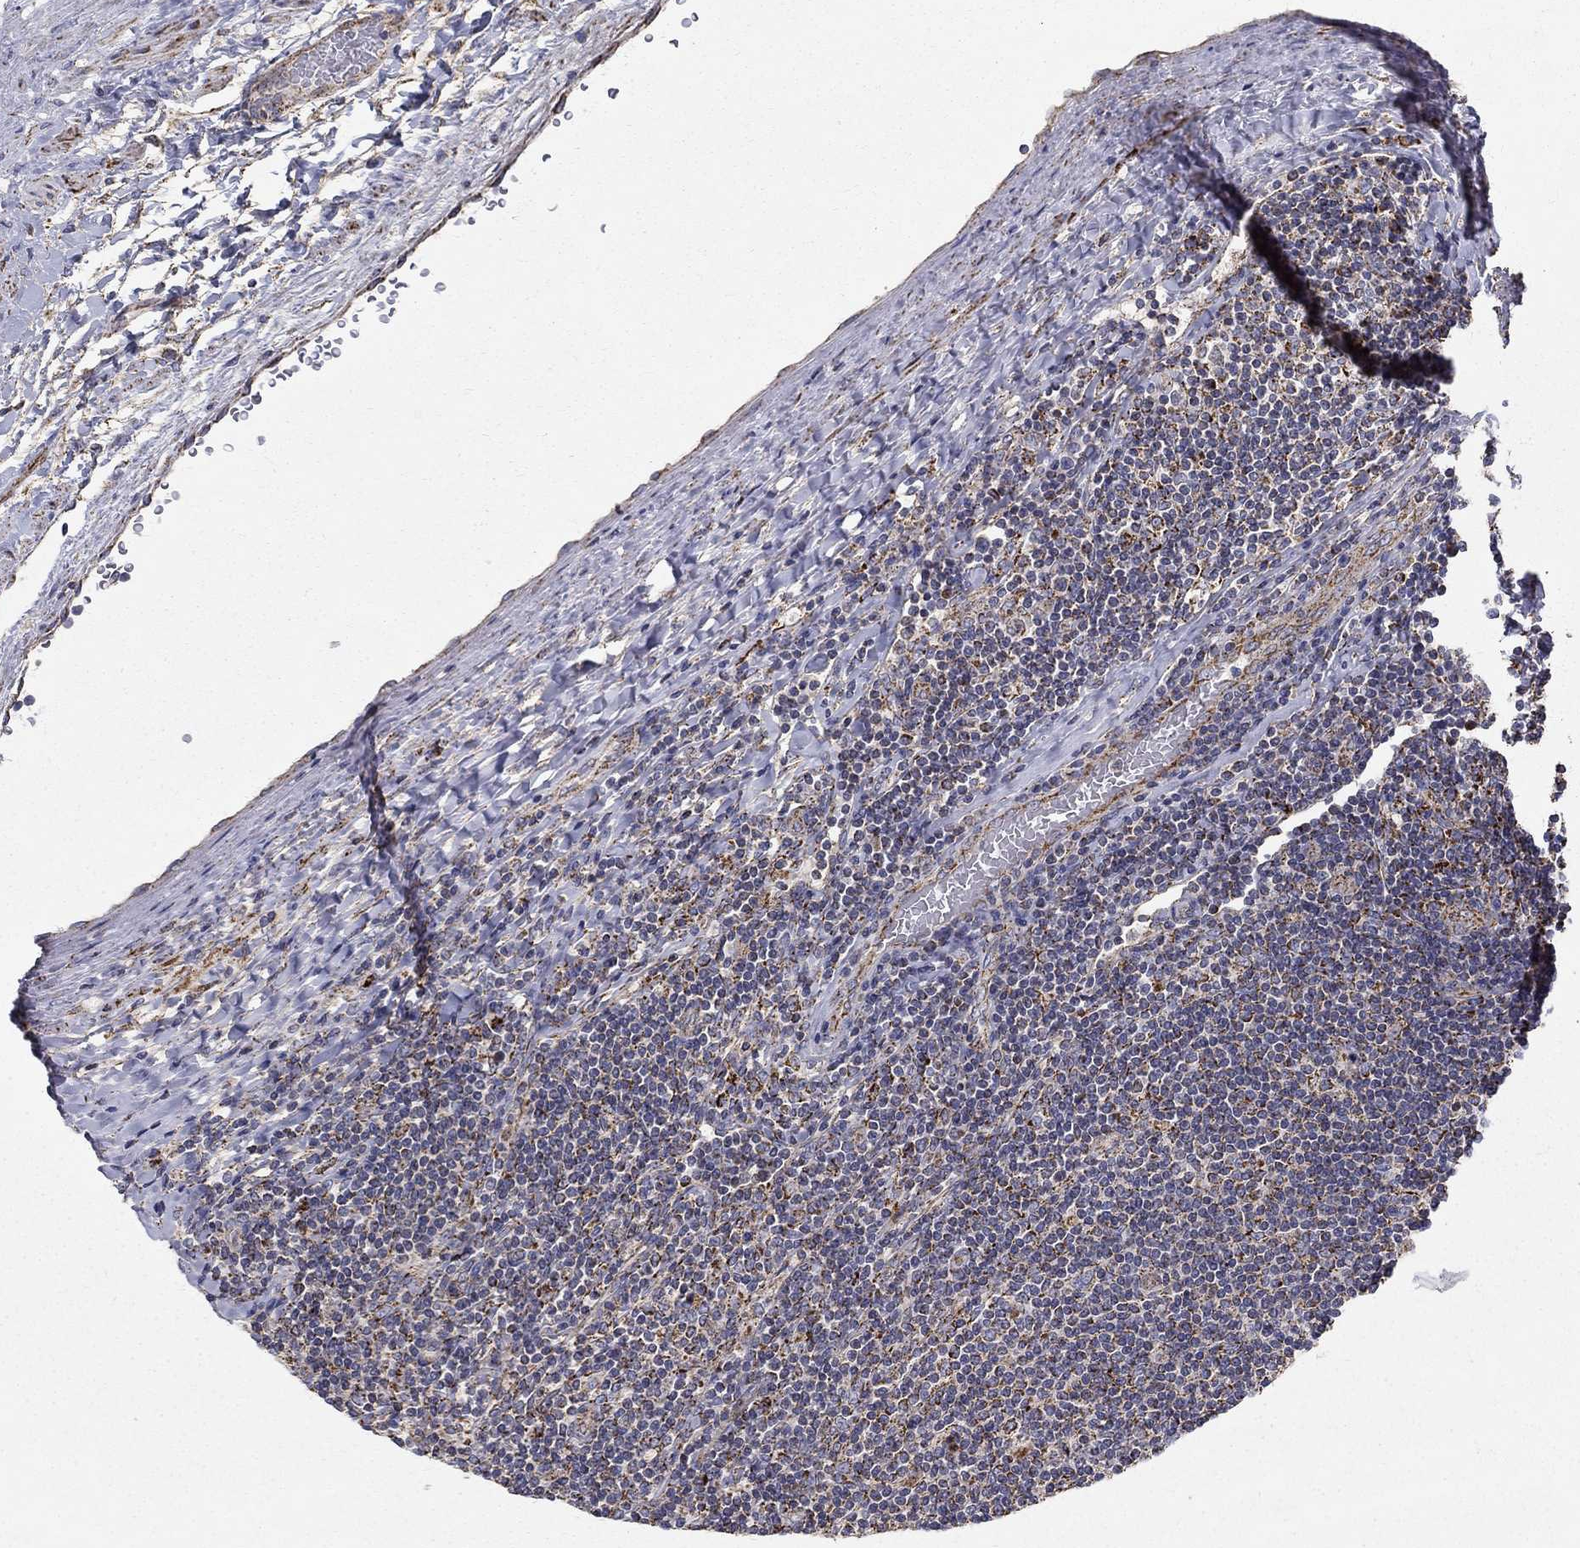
{"staining": {"intensity": "moderate", "quantity": ">75%", "location": "cytoplasmic/membranous"}, "tissue": "lymphoma", "cell_type": "Tumor cells", "image_type": "cancer", "snomed": [{"axis": "morphology", "description": "Hodgkin's disease, NOS"}, {"axis": "topography", "description": "Lymph node"}], "caption": "IHC of human lymphoma exhibits medium levels of moderate cytoplasmic/membranous staining in about >75% of tumor cells.", "gene": "GCSH", "patient": {"sex": "male", "age": 40}}